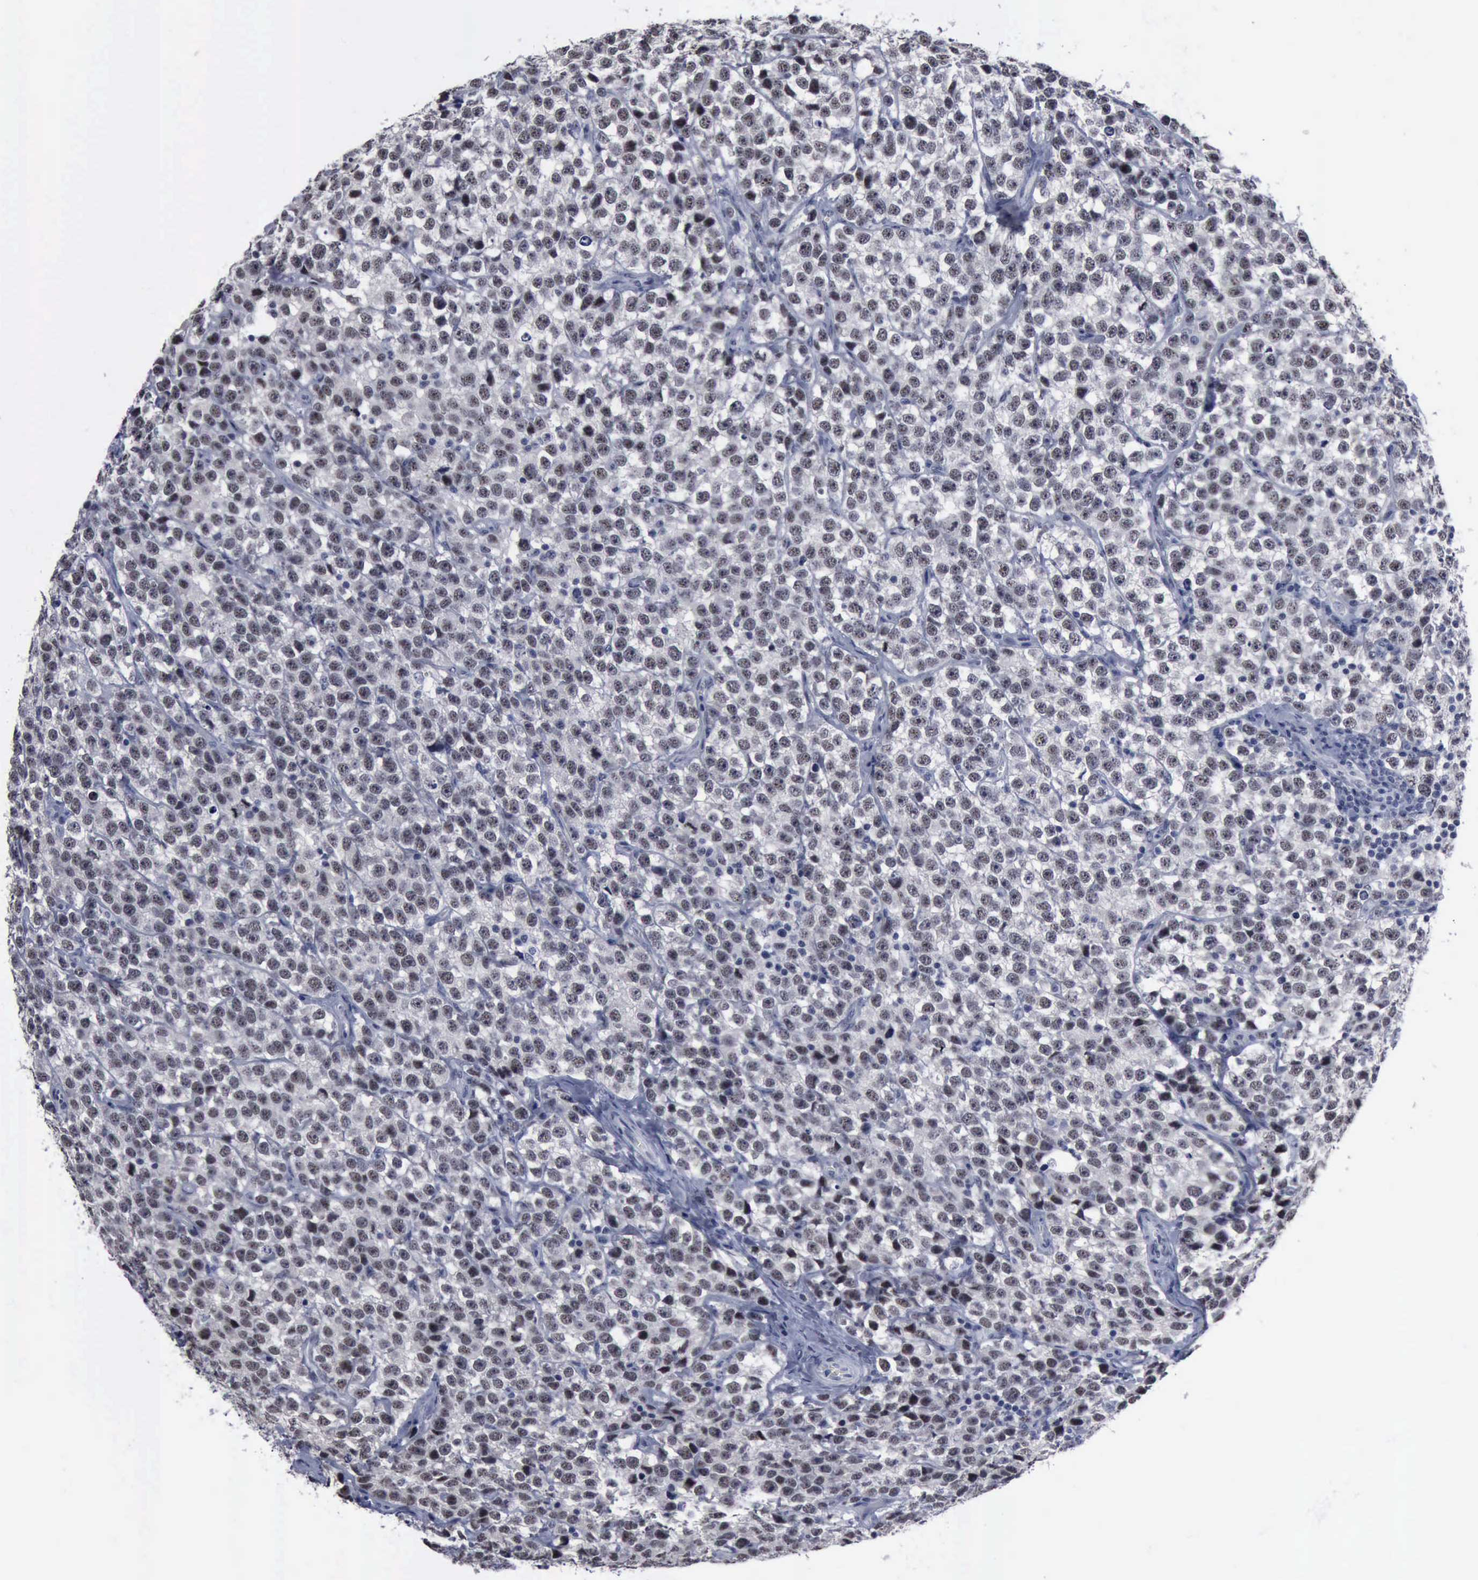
{"staining": {"intensity": "negative", "quantity": "none", "location": "none"}, "tissue": "testis cancer", "cell_type": "Tumor cells", "image_type": "cancer", "snomed": [{"axis": "morphology", "description": "Seminoma, NOS"}, {"axis": "topography", "description": "Testis"}], "caption": "Tumor cells show no significant staining in testis cancer. (DAB (3,3'-diaminobenzidine) immunohistochemistry visualized using brightfield microscopy, high magnification).", "gene": "BRD1", "patient": {"sex": "male", "age": 25}}